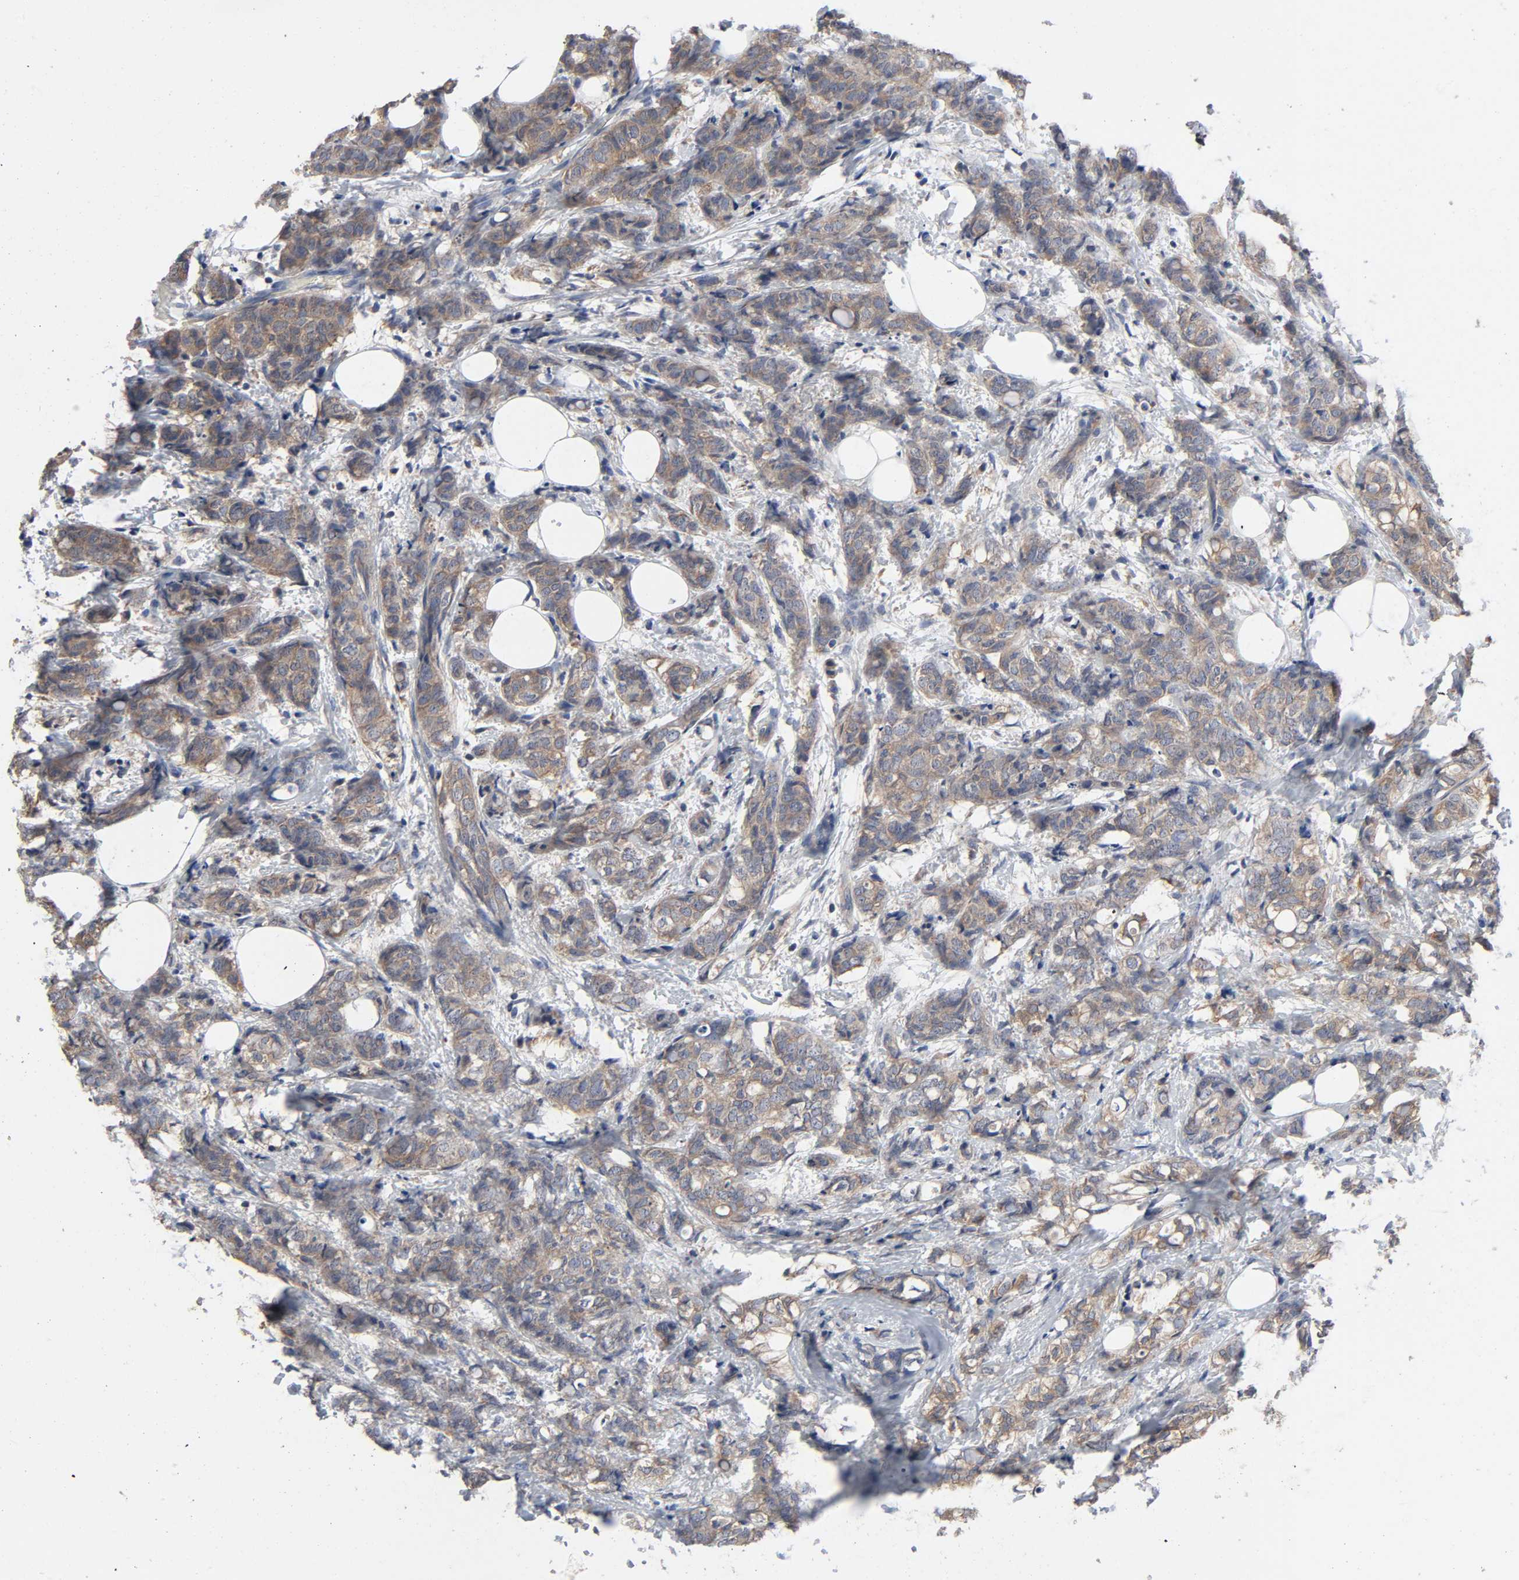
{"staining": {"intensity": "moderate", "quantity": ">75%", "location": "cytoplasmic/membranous"}, "tissue": "breast cancer", "cell_type": "Tumor cells", "image_type": "cancer", "snomed": [{"axis": "morphology", "description": "Lobular carcinoma"}, {"axis": "topography", "description": "Breast"}], "caption": "Moderate cytoplasmic/membranous staining is seen in approximately >75% of tumor cells in breast cancer.", "gene": "DYNLT3", "patient": {"sex": "female", "age": 60}}